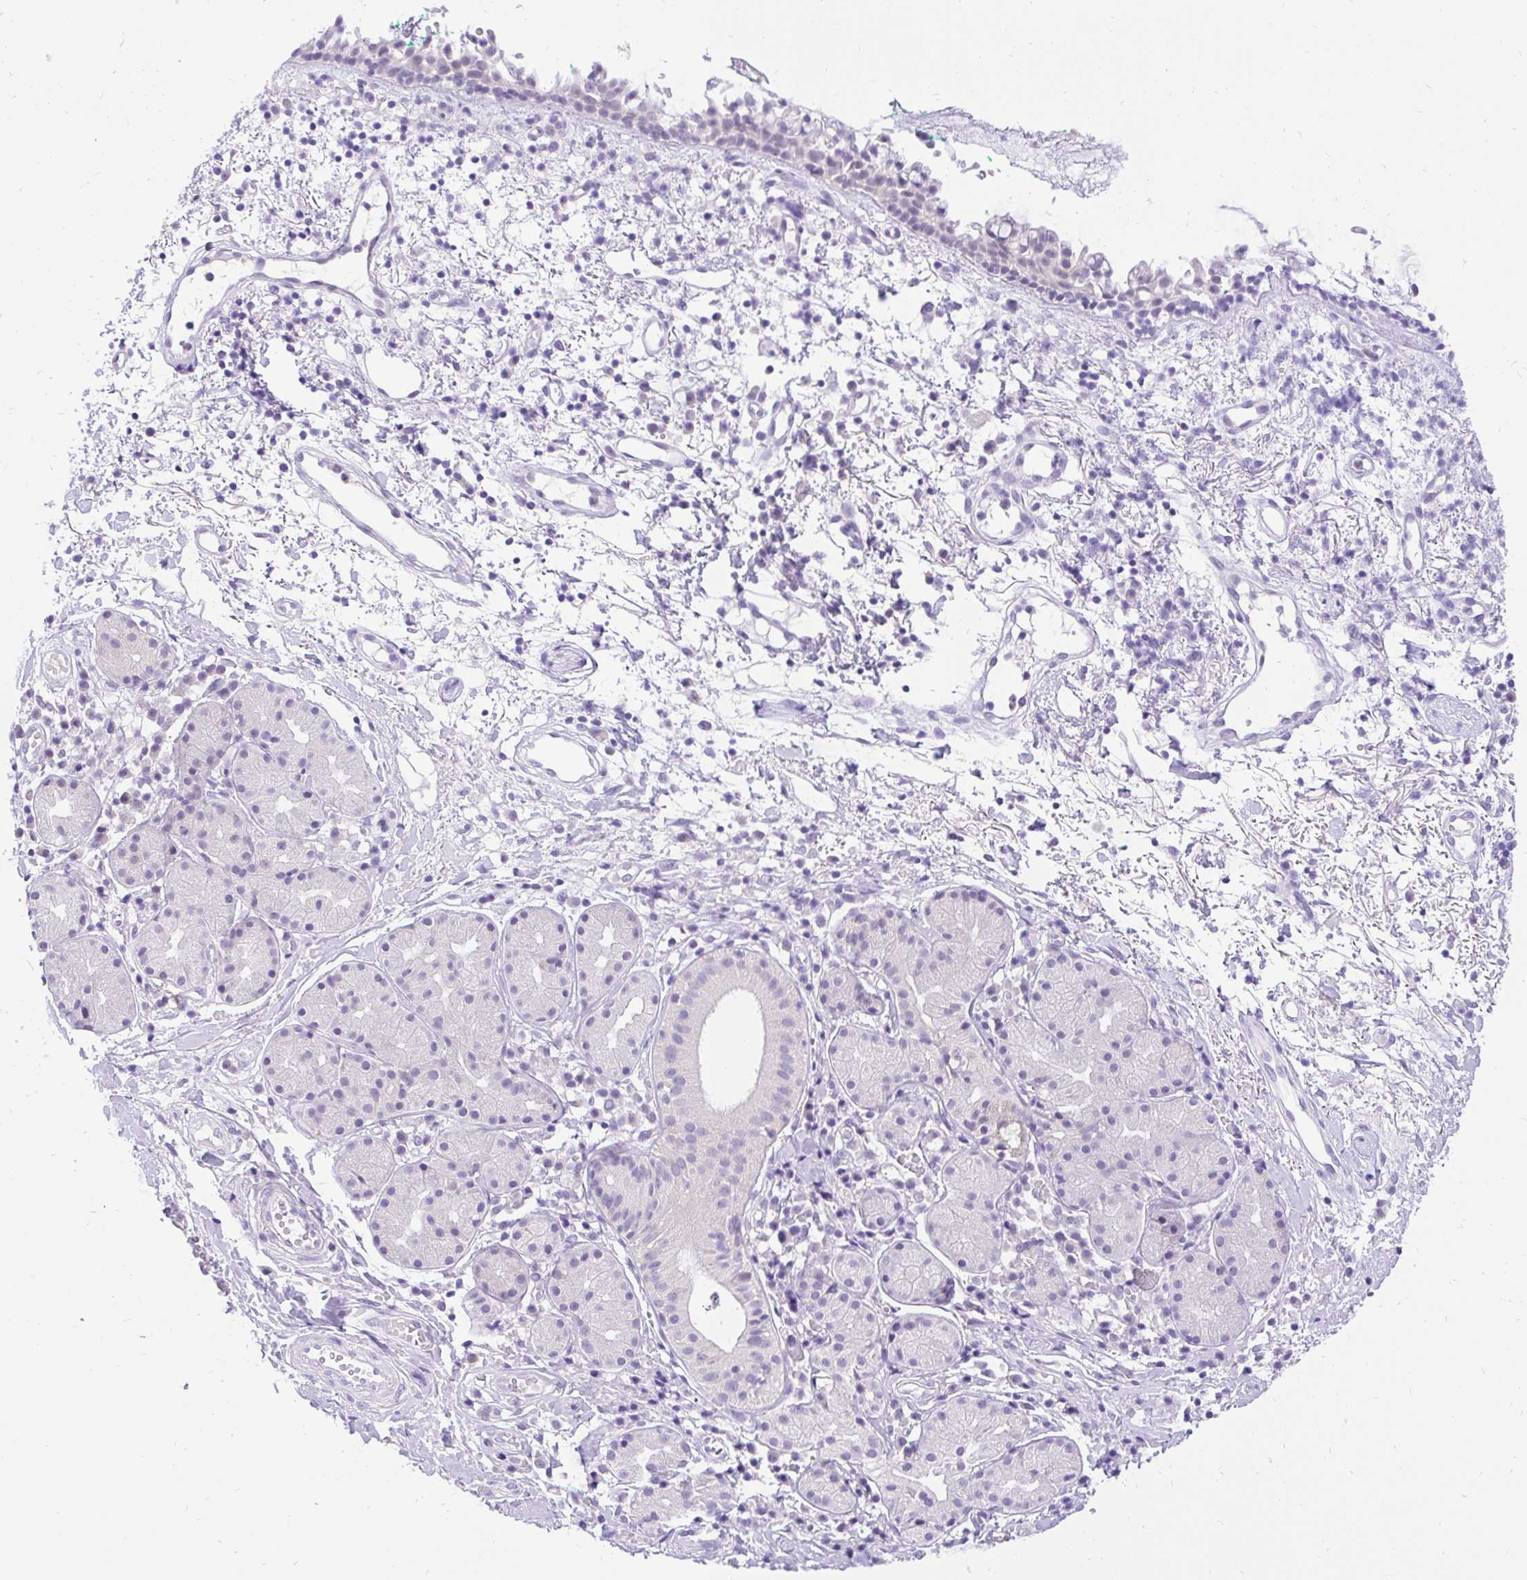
{"staining": {"intensity": "negative", "quantity": "none", "location": "none"}, "tissue": "nasopharynx", "cell_type": "Respiratory epithelial cells", "image_type": "normal", "snomed": [{"axis": "morphology", "description": "Normal tissue, NOS"}, {"axis": "morphology", "description": "Basal cell carcinoma"}, {"axis": "topography", "description": "Cartilage tissue"}, {"axis": "topography", "description": "Nasopharynx"}, {"axis": "topography", "description": "Oral tissue"}], "caption": "A high-resolution micrograph shows immunohistochemistry (IHC) staining of unremarkable nasopharynx, which displays no significant positivity in respiratory epithelial cells.", "gene": "FATE1", "patient": {"sex": "female", "age": 77}}